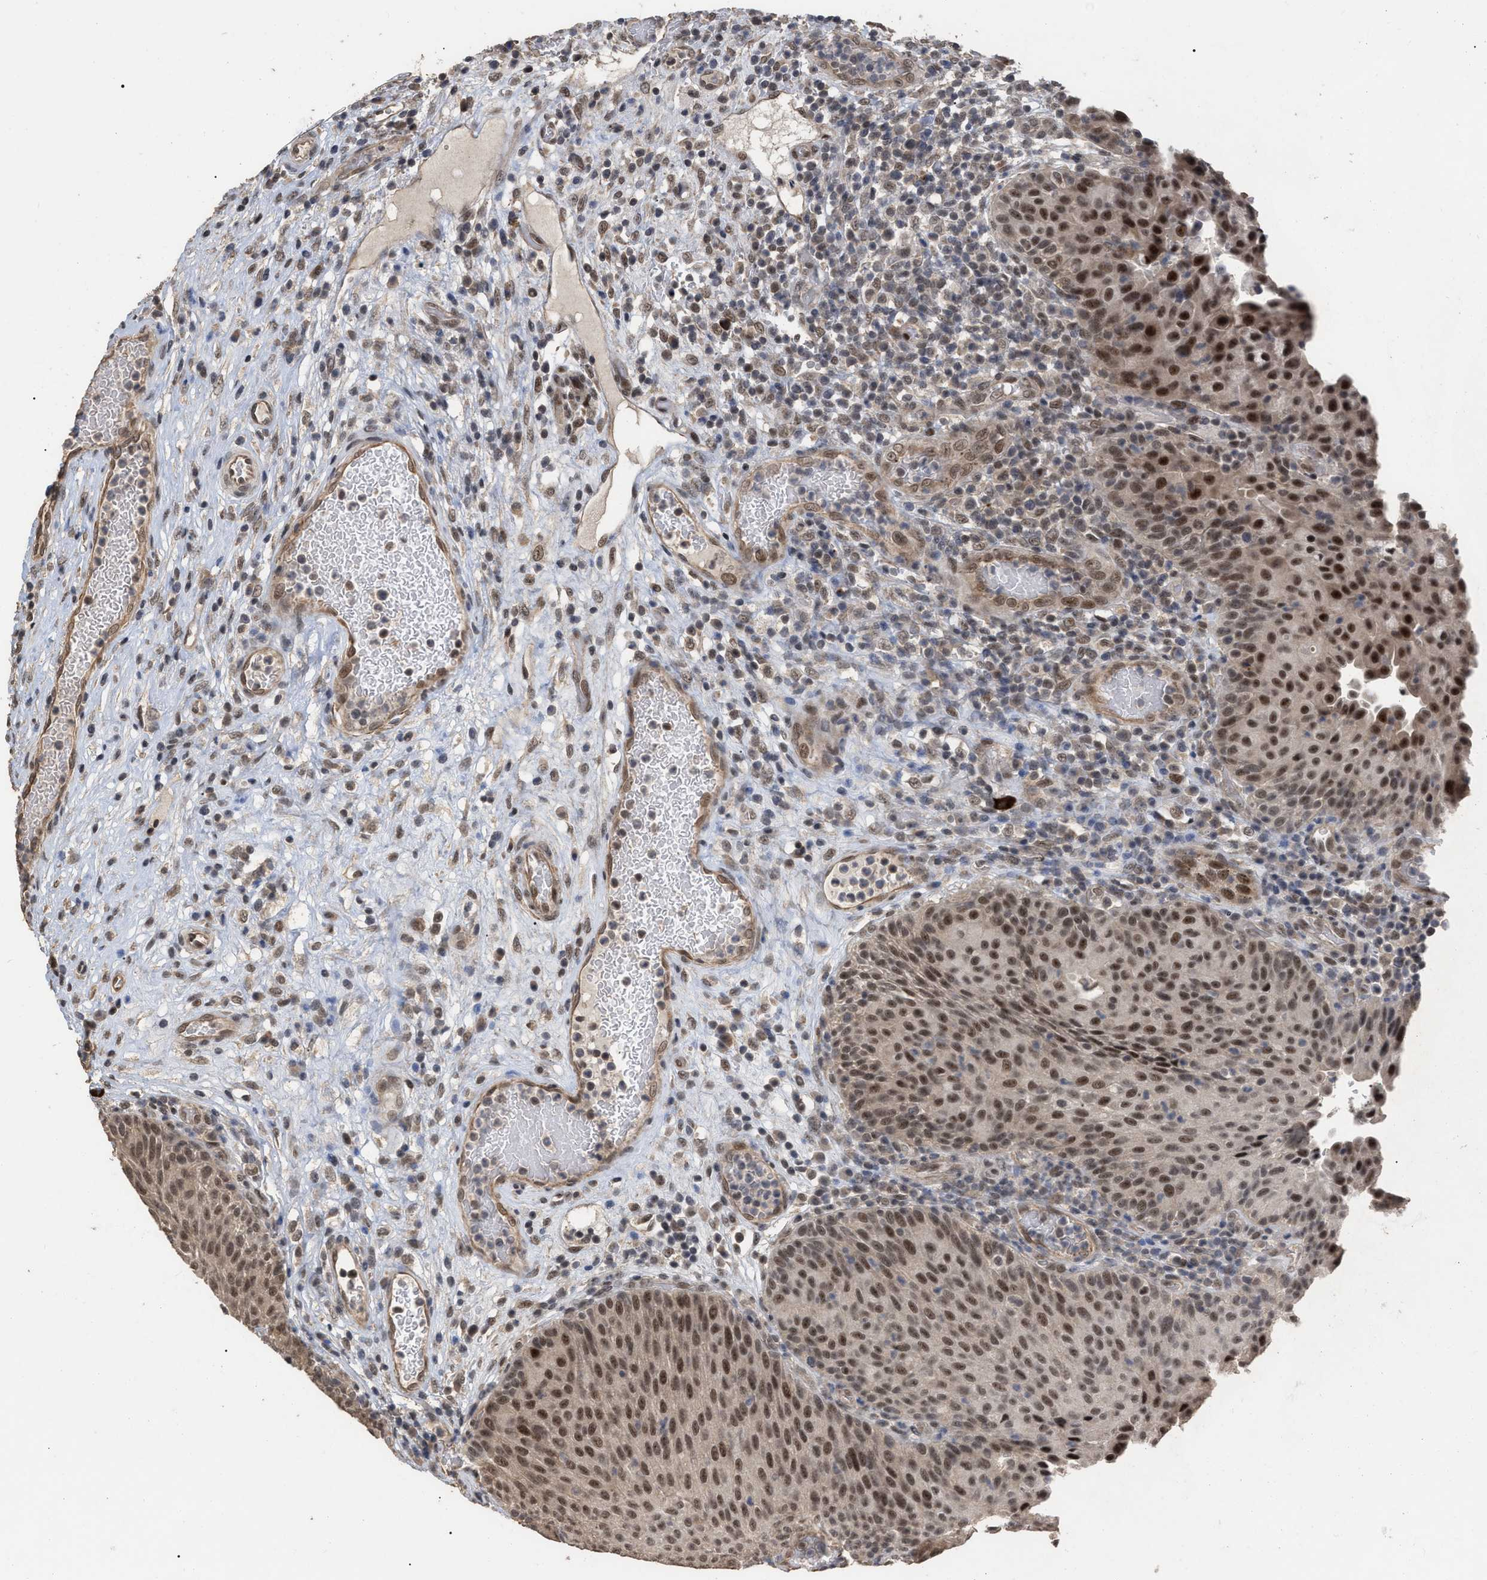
{"staining": {"intensity": "strong", "quantity": ">75%", "location": "cytoplasmic/membranous,nuclear"}, "tissue": "urothelial cancer", "cell_type": "Tumor cells", "image_type": "cancer", "snomed": [{"axis": "morphology", "description": "Urothelial carcinoma, Low grade"}, {"axis": "topography", "description": "Urinary bladder"}], "caption": "This is an image of immunohistochemistry staining of low-grade urothelial carcinoma, which shows strong positivity in the cytoplasmic/membranous and nuclear of tumor cells.", "gene": "JAZF1", "patient": {"sex": "female", "age": 75}}